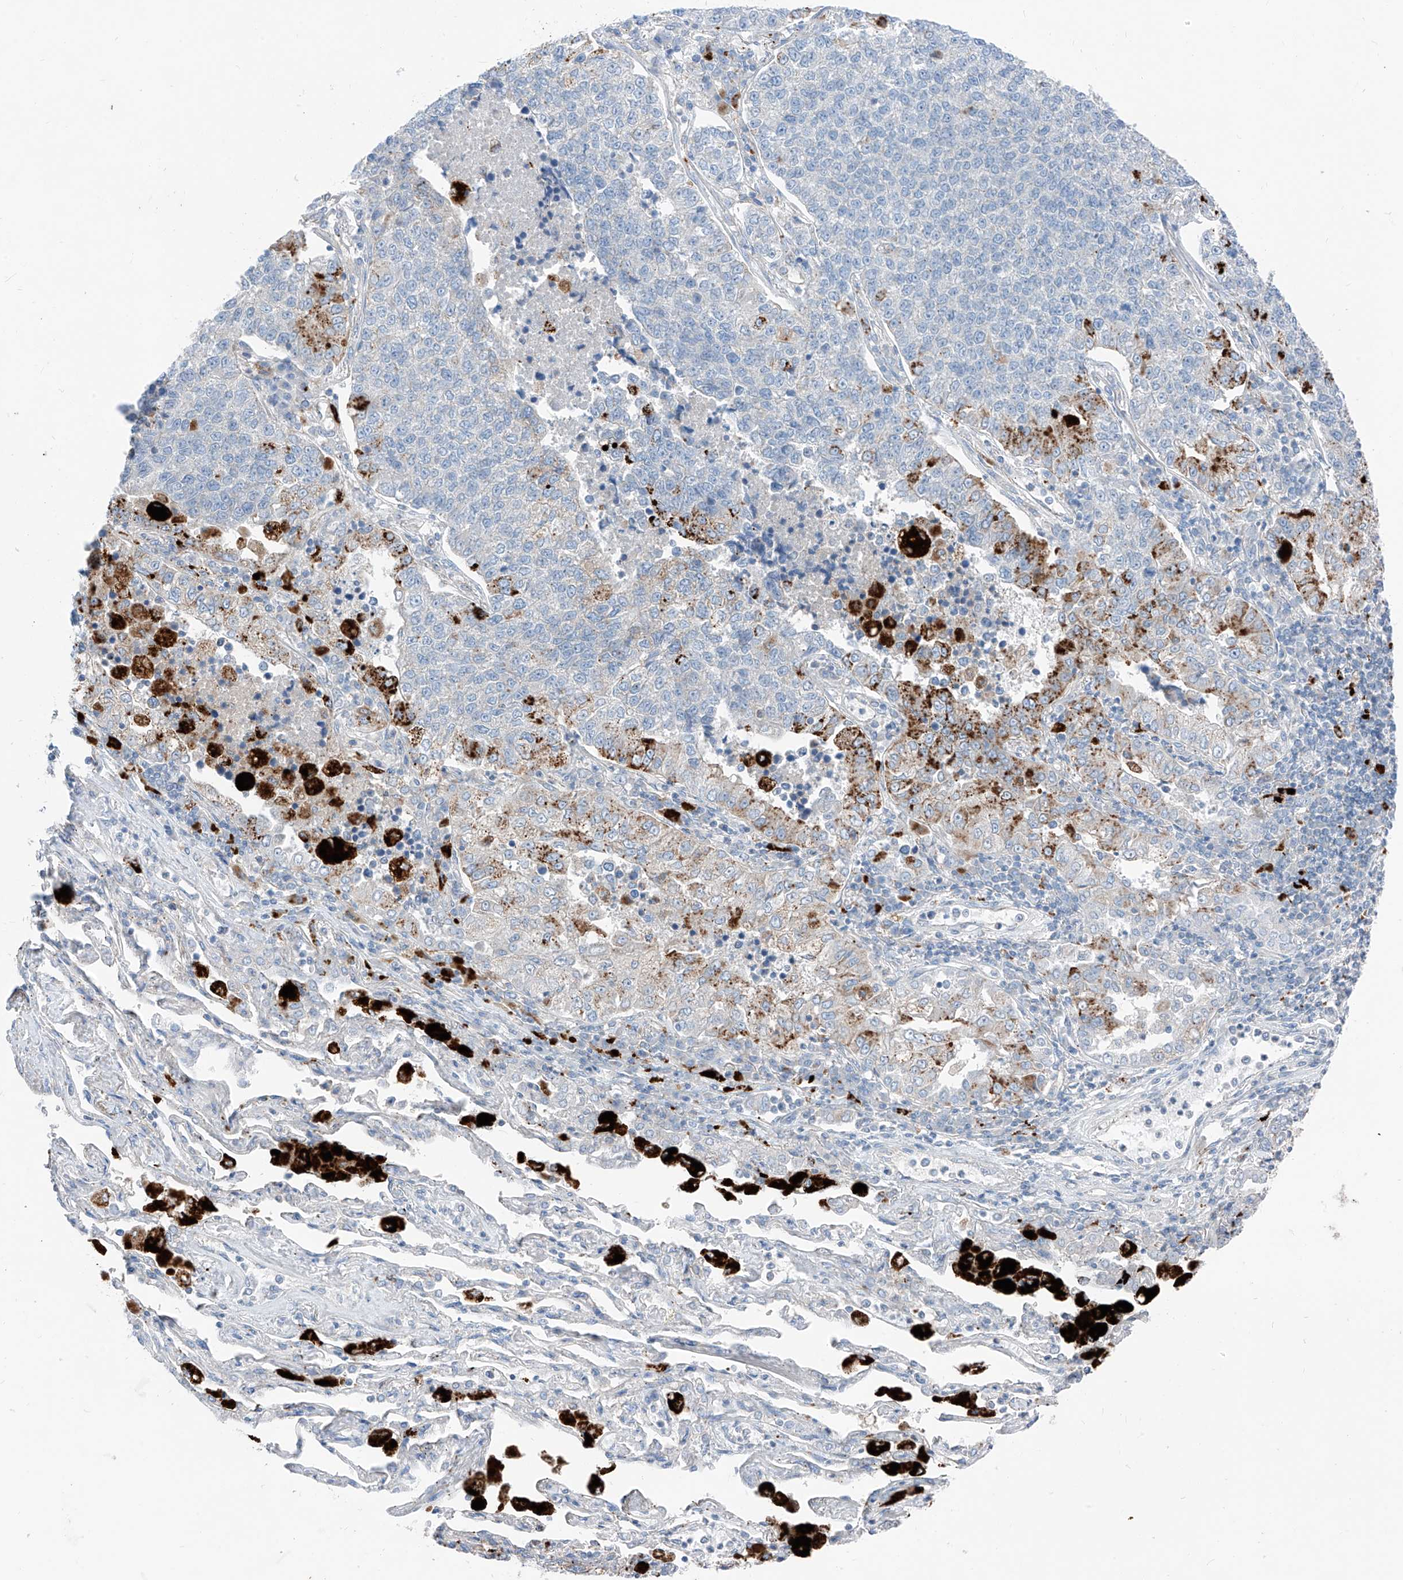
{"staining": {"intensity": "moderate", "quantity": "<25%", "location": "cytoplasmic/membranous"}, "tissue": "lung cancer", "cell_type": "Tumor cells", "image_type": "cancer", "snomed": [{"axis": "morphology", "description": "Adenocarcinoma, NOS"}, {"axis": "topography", "description": "Lung"}], "caption": "An image of human adenocarcinoma (lung) stained for a protein exhibits moderate cytoplasmic/membranous brown staining in tumor cells.", "gene": "GPR137C", "patient": {"sex": "male", "age": 49}}